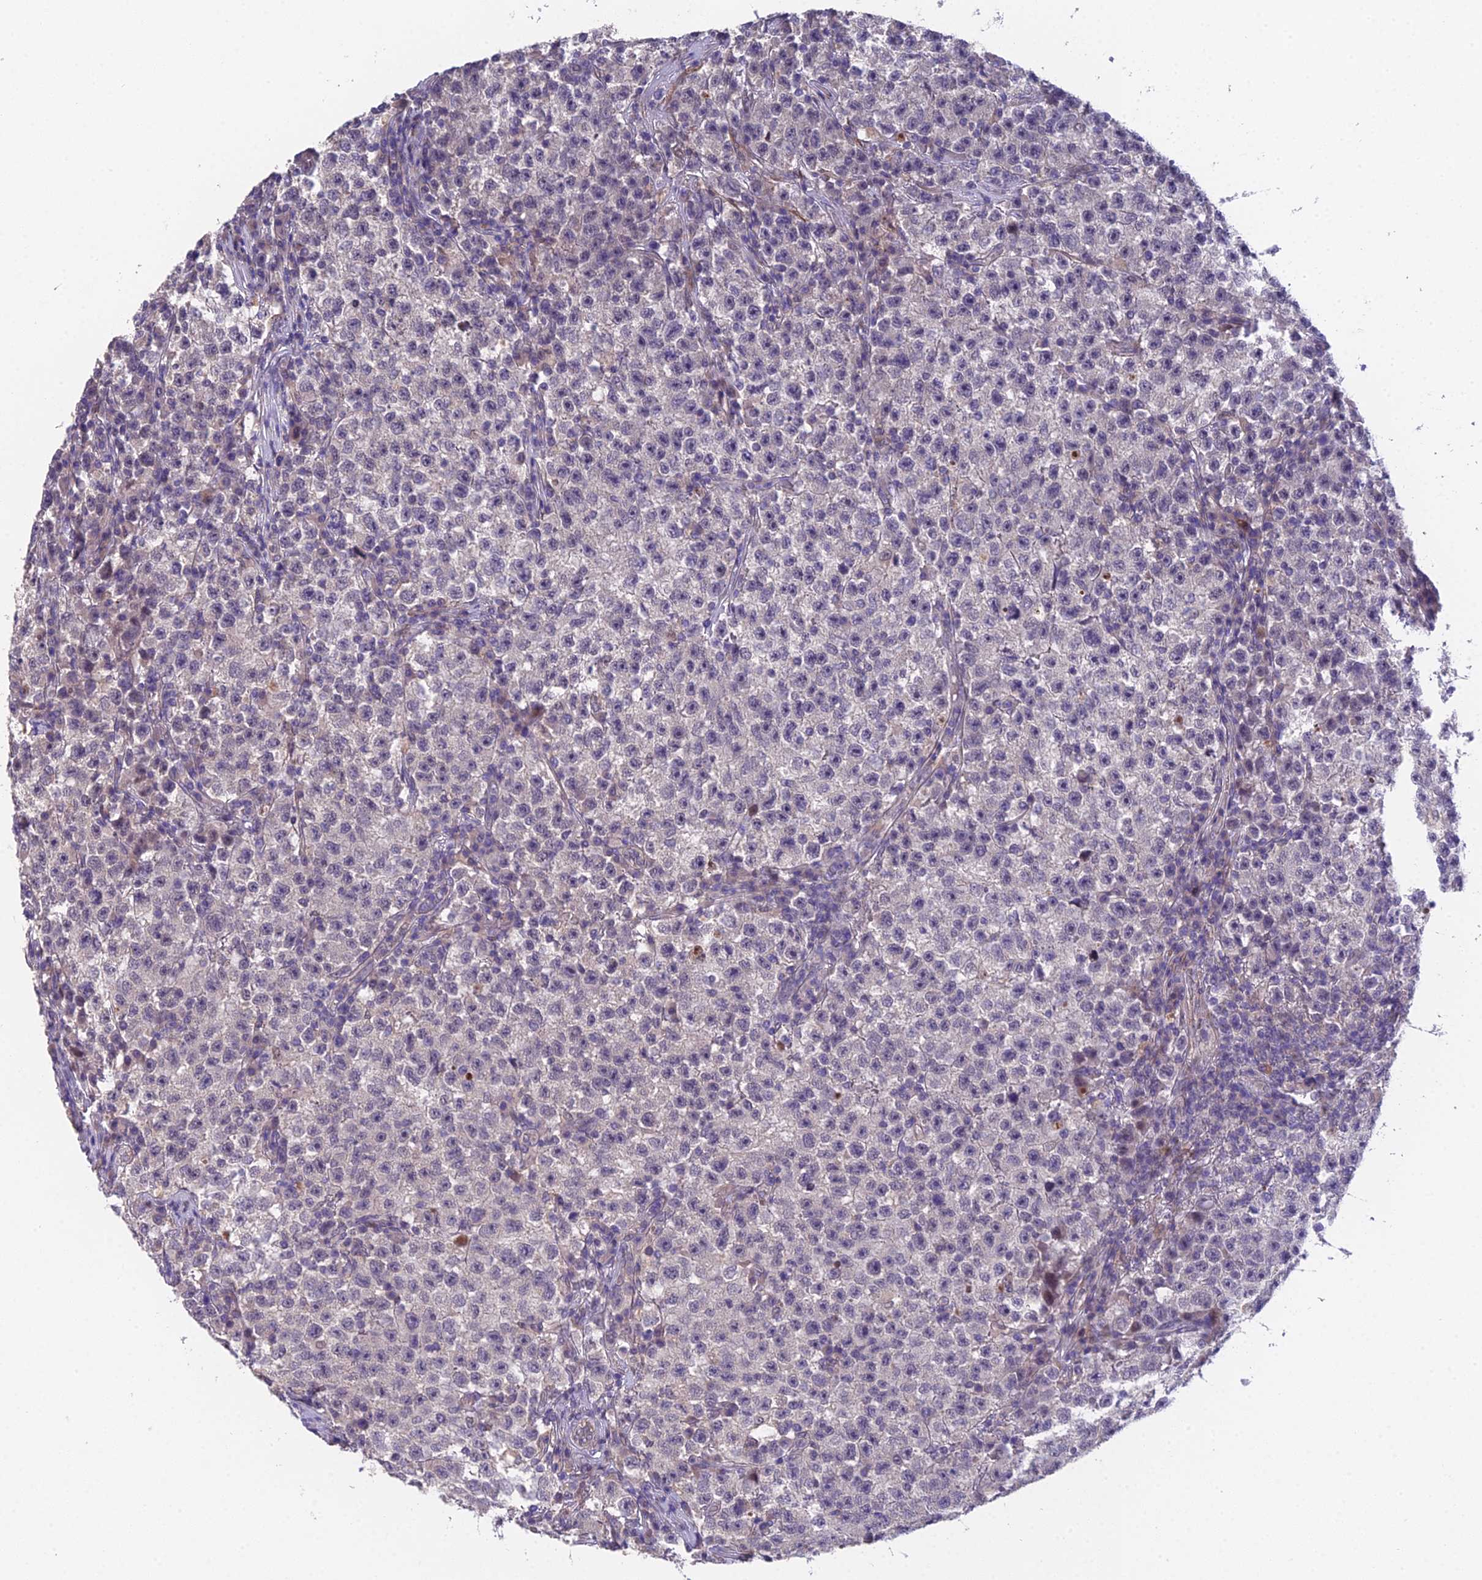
{"staining": {"intensity": "negative", "quantity": "none", "location": "none"}, "tissue": "testis cancer", "cell_type": "Tumor cells", "image_type": "cancer", "snomed": [{"axis": "morphology", "description": "Seminoma, NOS"}, {"axis": "topography", "description": "Testis"}], "caption": "A high-resolution photomicrograph shows IHC staining of testis cancer (seminoma), which reveals no significant staining in tumor cells.", "gene": "PUS10", "patient": {"sex": "male", "age": 22}}